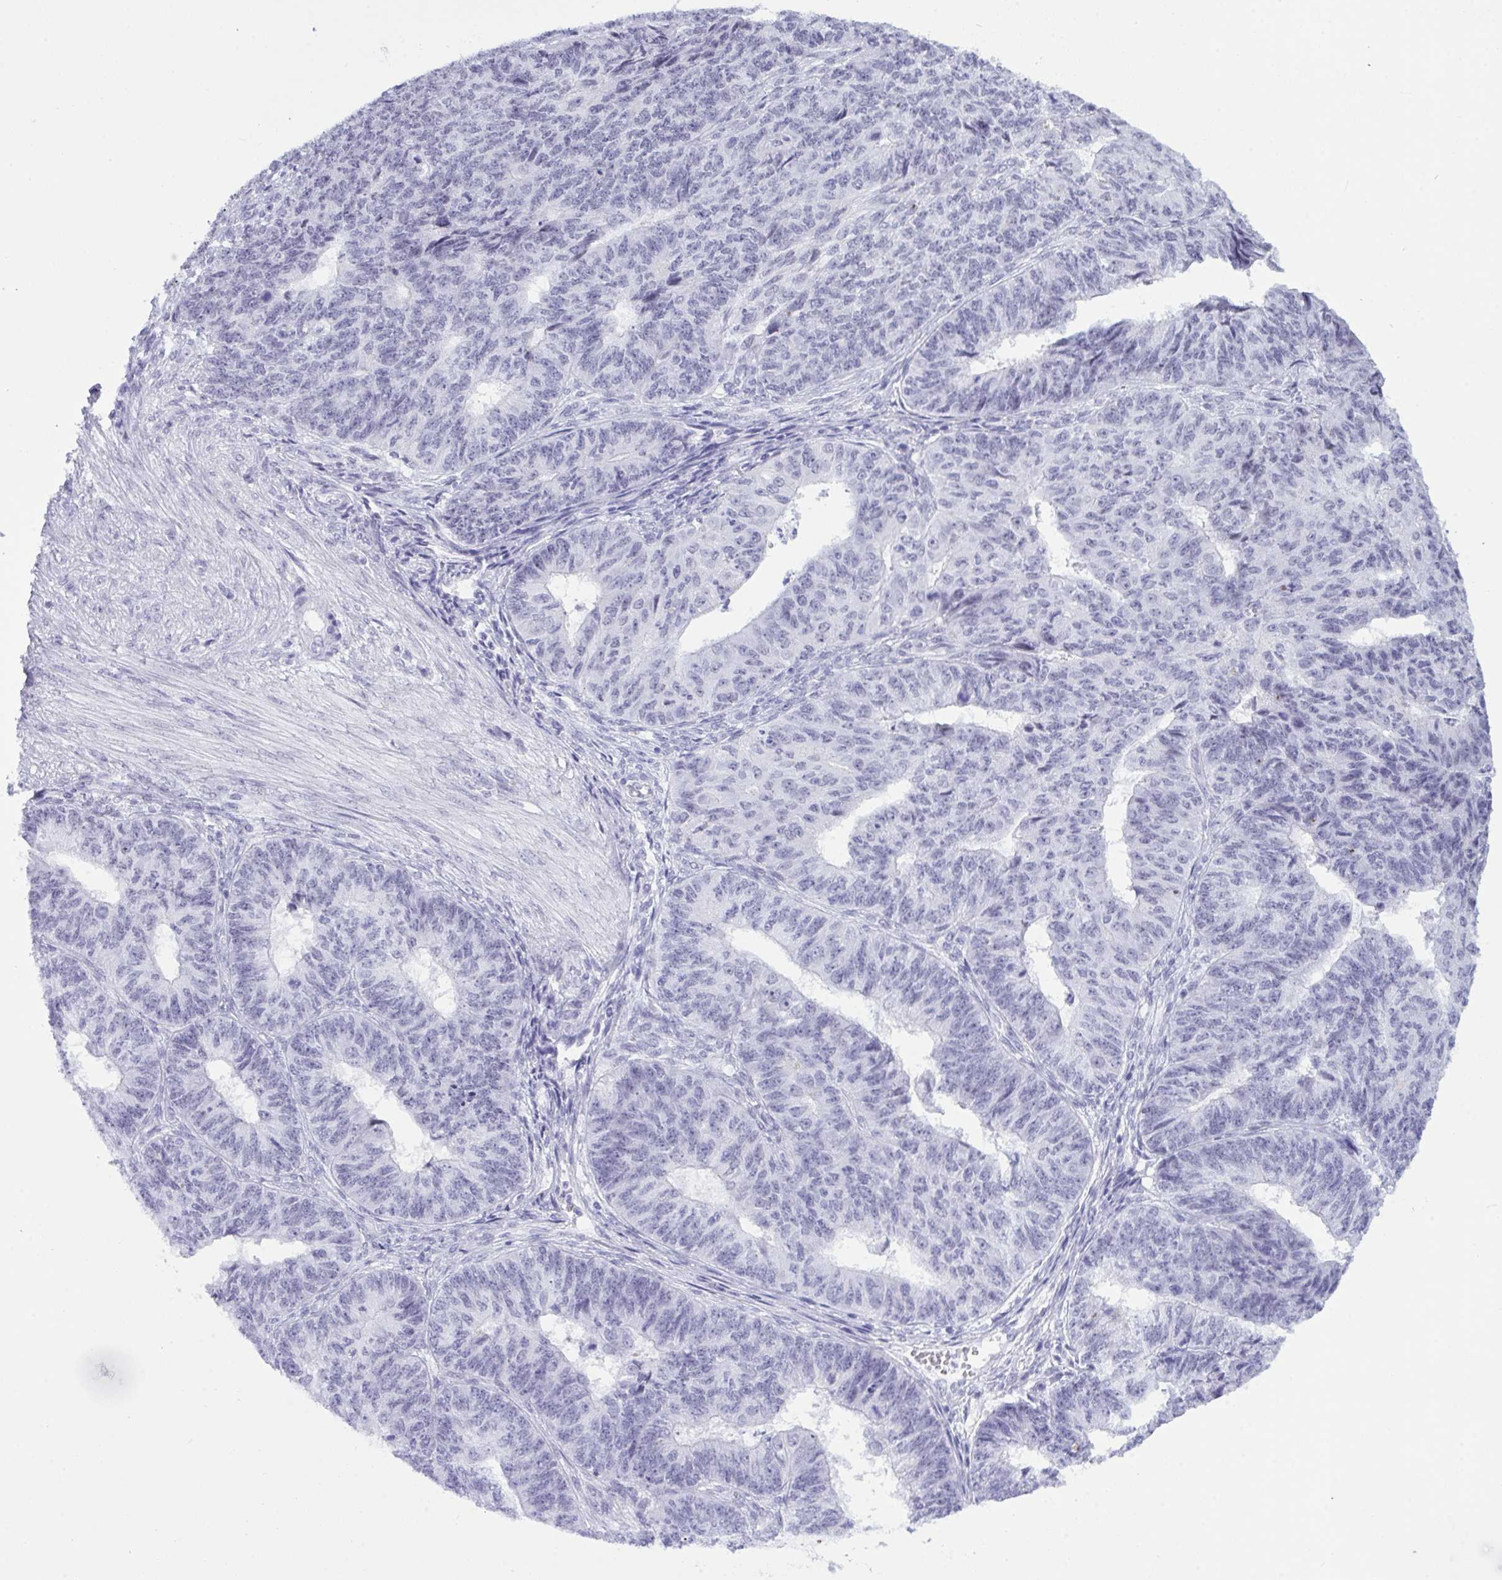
{"staining": {"intensity": "negative", "quantity": "none", "location": "none"}, "tissue": "endometrial cancer", "cell_type": "Tumor cells", "image_type": "cancer", "snomed": [{"axis": "morphology", "description": "Adenocarcinoma, NOS"}, {"axis": "topography", "description": "Endometrium"}], "caption": "The immunohistochemistry (IHC) photomicrograph has no significant positivity in tumor cells of endometrial adenocarcinoma tissue.", "gene": "ELN", "patient": {"sex": "female", "age": 32}}